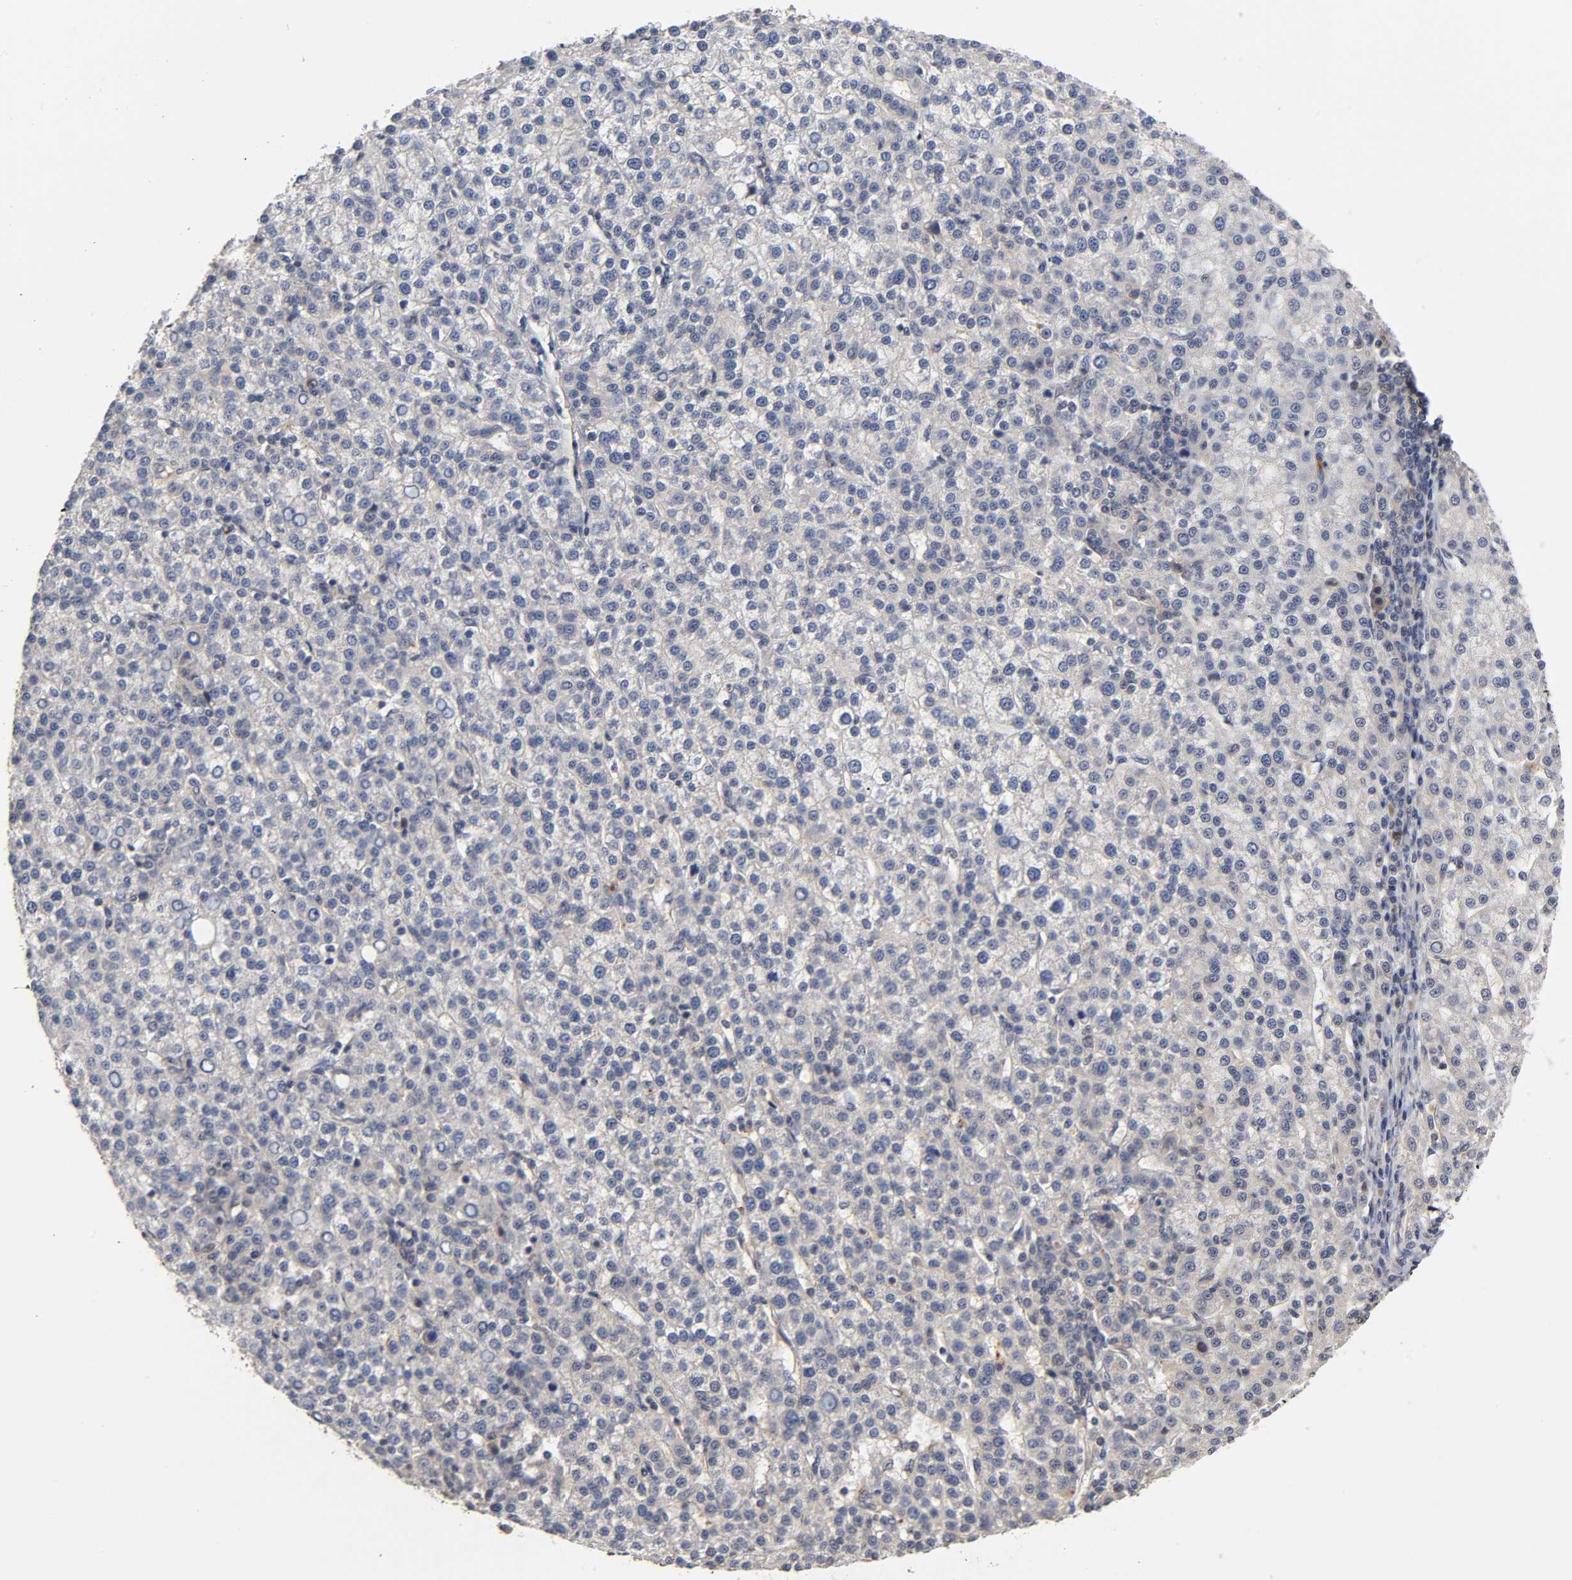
{"staining": {"intensity": "negative", "quantity": "none", "location": "none"}, "tissue": "liver cancer", "cell_type": "Tumor cells", "image_type": "cancer", "snomed": [{"axis": "morphology", "description": "Carcinoma, Hepatocellular, NOS"}, {"axis": "topography", "description": "Liver"}], "caption": "There is no significant staining in tumor cells of liver cancer.", "gene": "PDE5A", "patient": {"sex": "female", "age": 58}}